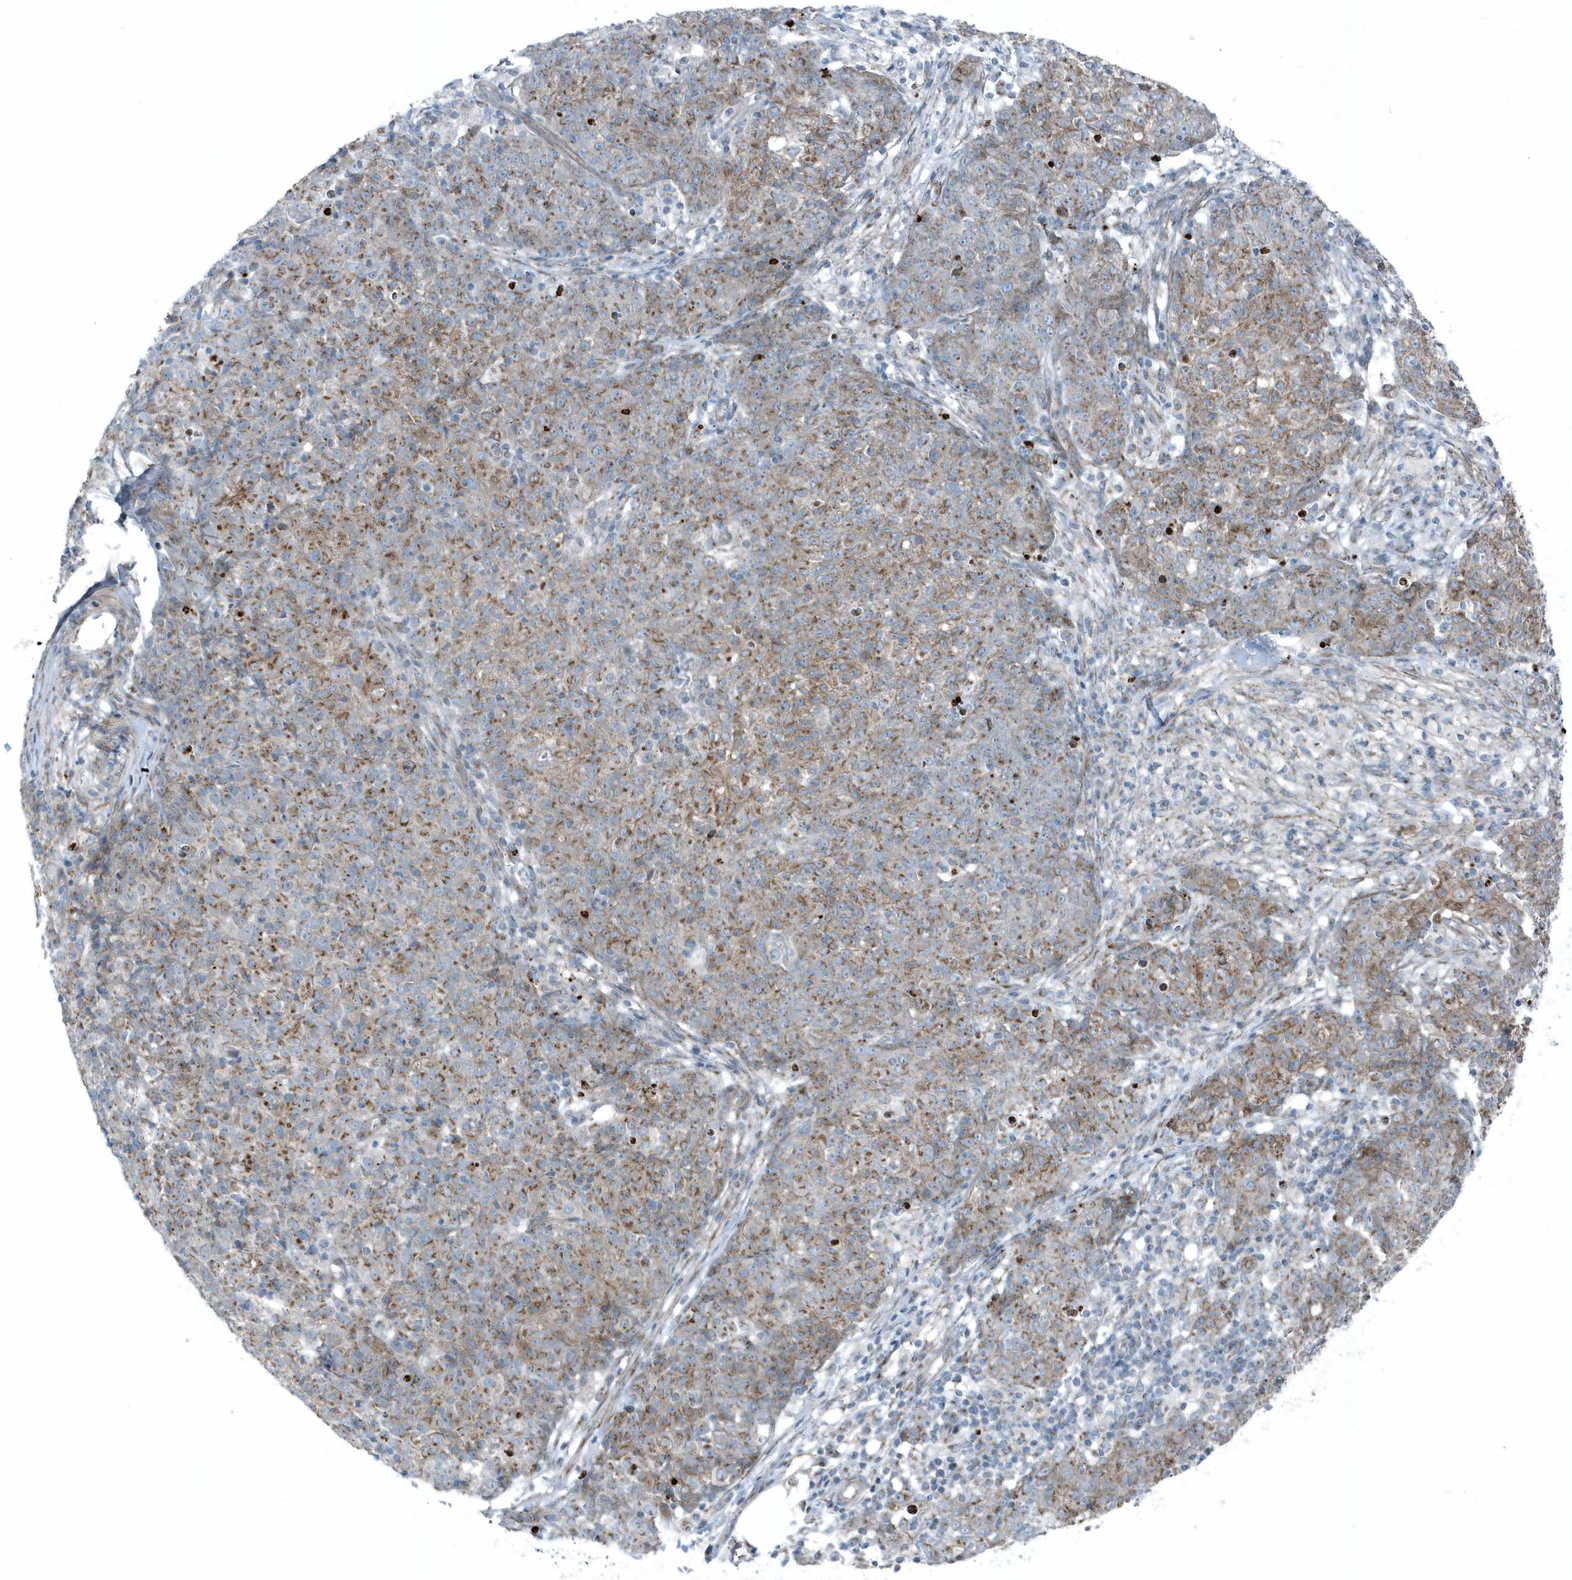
{"staining": {"intensity": "moderate", "quantity": "25%-75%", "location": "cytoplasmic/membranous"}, "tissue": "ovarian cancer", "cell_type": "Tumor cells", "image_type": "cancer", "snomed": [{"axis": "morphology", "description": "Carcinoma, endometroid"}, {"axis": "topography", "description": "Ovary"}], "caption": "Human endometroid carcinoma (ovarian) stained with a protein marker reveals moderate staining in tumor cells.", "gene": "GCC2", "patient": {"sex": "female", "age": 42}}